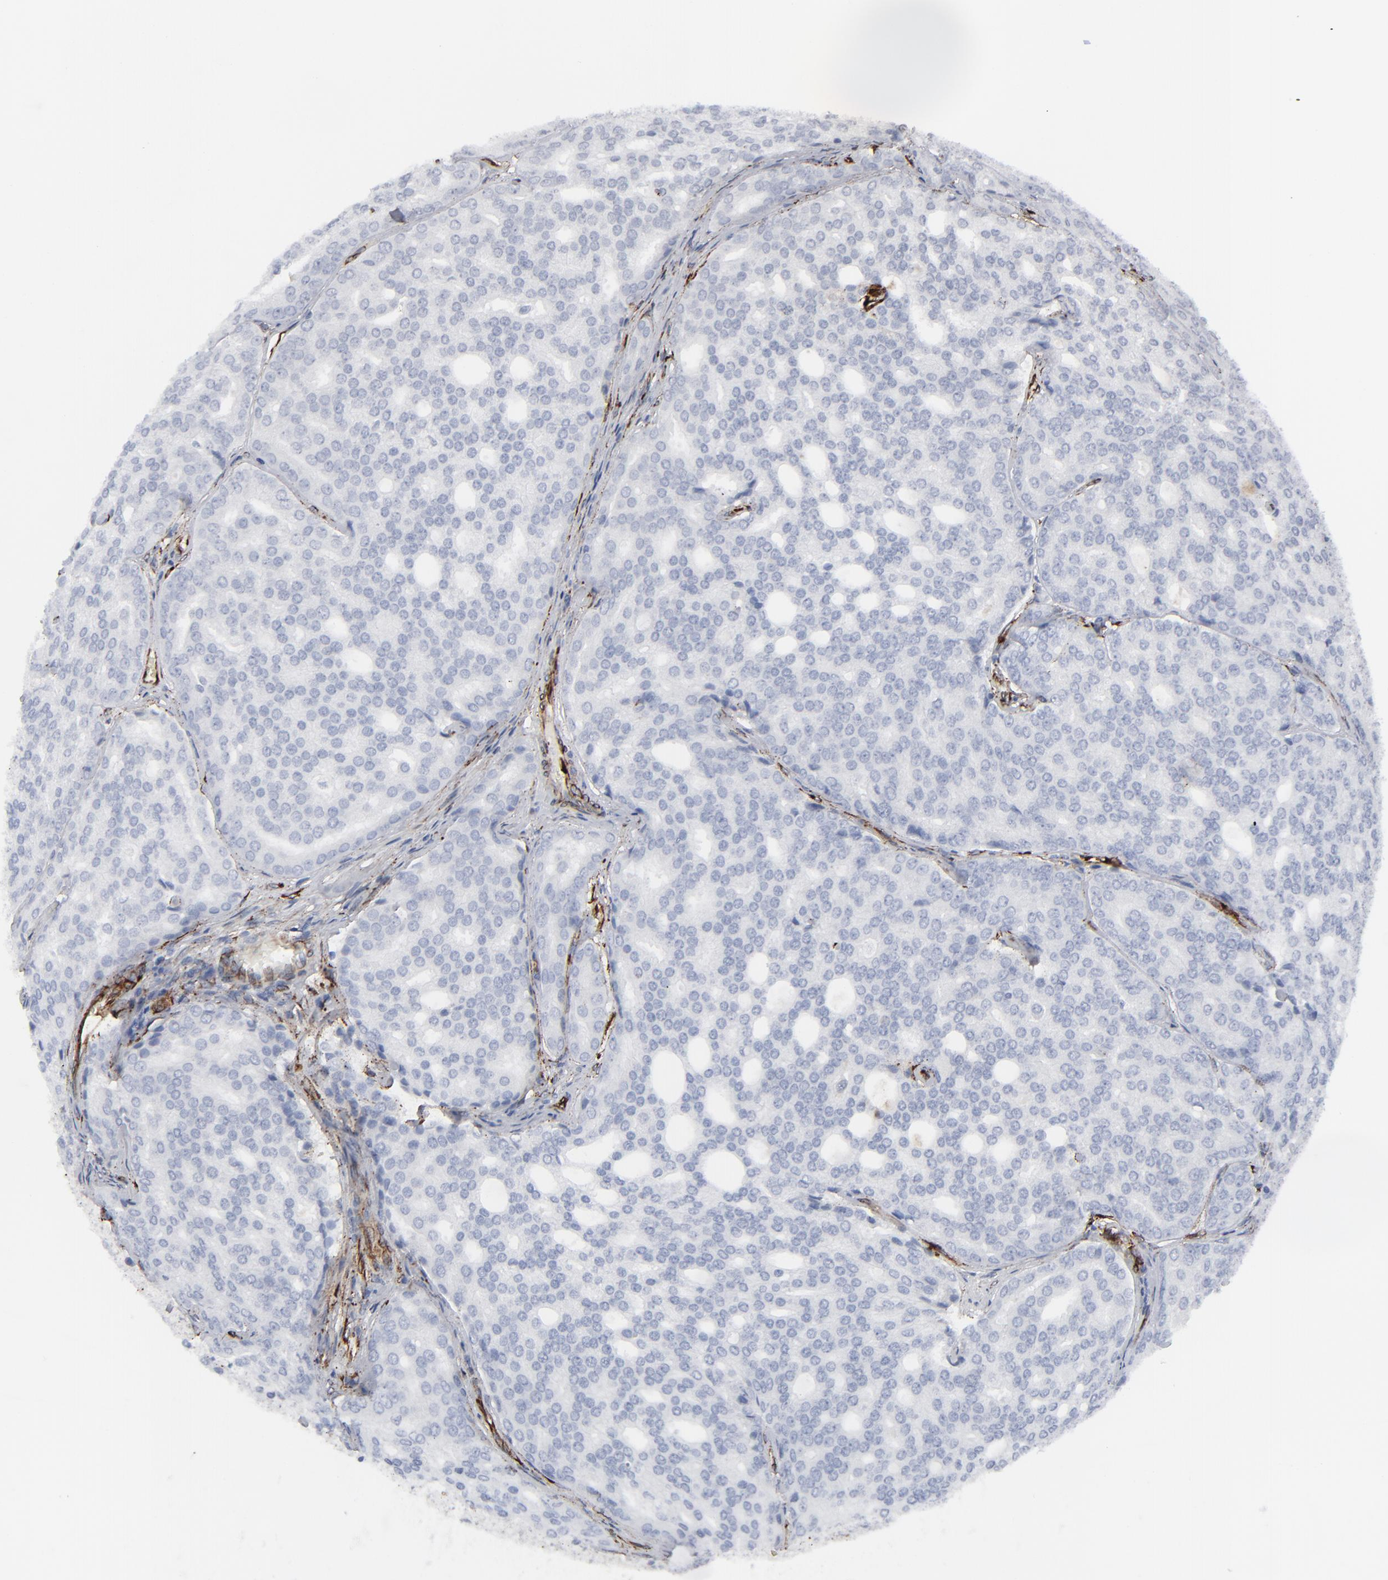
{"staining": {"intensity": "negative", "quantity": "none", "location": "none"}, "tissue": "prostate cancer", "cell_type": "Tumor cells", "image_type": "cancer", "snomed": [{"axis": "morphology", "description": "Adenocarcinoma, High grade"}, {"axis": "topography", "description": "Prostate"}], "caption": "Tumor cells show no significant staining in prostate cancer.", "gene": "SPARC", "patient": {"sex": "male", "age": 64}}